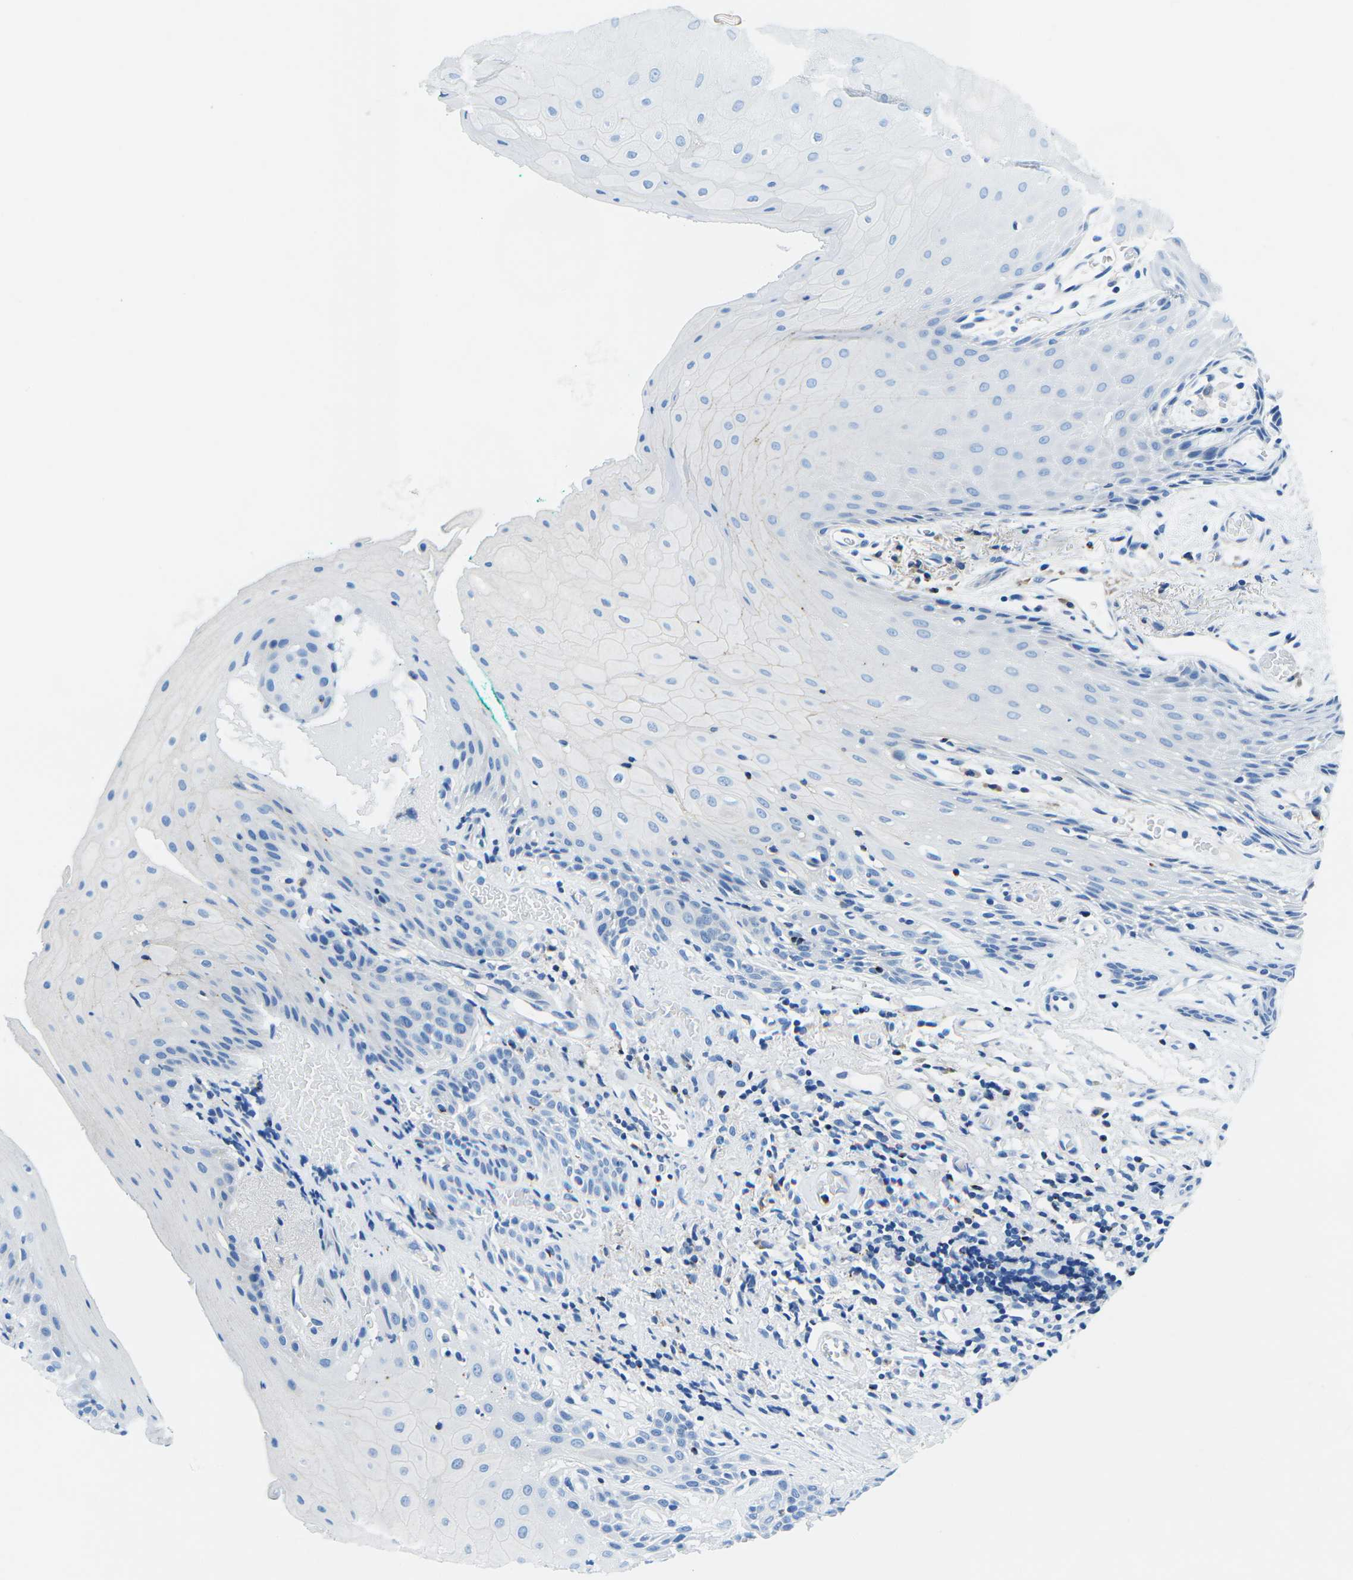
{"staining": {"intensity": "negative", "quantity": "none", "location": "none"}, "tissue": "oral mucosa", "cell_type": "Squamous epithelial cells", "image_type": "normal", "snomed": [{"axis": "morphology", "description": "Normal tissue, NOS"}, {"axis": "morphology", "description": "Squamous cell carcinoma, NOS"}, {"axis": "topography", "description": "Oral tissue"}, {"axis": "topography", "description": "Salivary gland"}, {"axis": "topography", "description": "Head-Neck"}], "caption": "This is an immunohistochemistry (IHC) micrograph of unremarkable human oral mucosa. There is no expression in squamous epithelial cells.", "gene": "MC4R", "patient": {"sex": "female", "age": 62}}